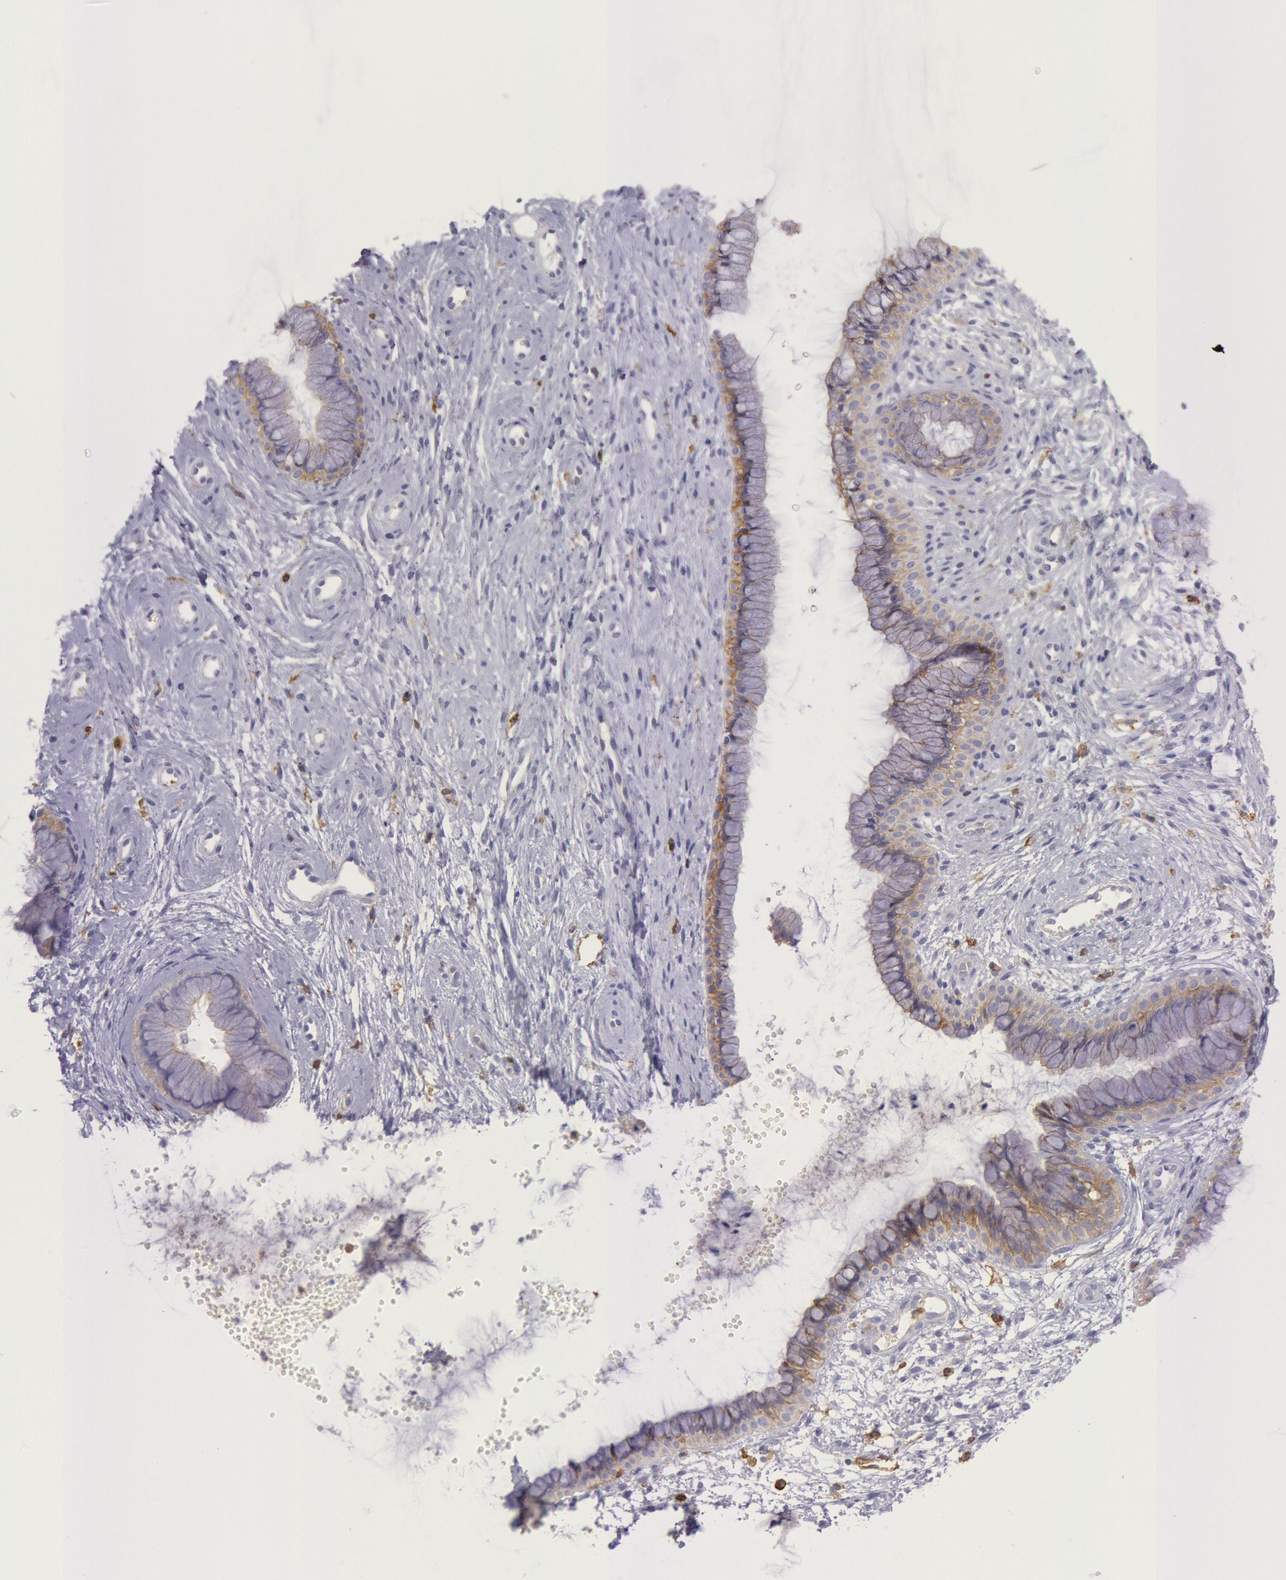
{"staining": {"intensity": "weak", "quantity": ">75%", "location": "cytoplasmic/membranous"}, "tissue": "cervix", "cell_type": "Glandular cells", "image_type": "normal", "snomed": [{"axis": "morphology", "description": "Normal tissue, NOS"}, {"axis": "topography", "description": "Cervix"}], "caption": "Immunohistochemistry (IHC) micrograph of benign cervix: cervix stained using immunohistochemistry reveals low levels of weak protein expression localized specifically in the cytoplasmic/membranous of glandular cells, appearing as a cytoplasmic/membranous brown color.", "gene": "LYN", "patient": {"sex": "female", "age": 39}}